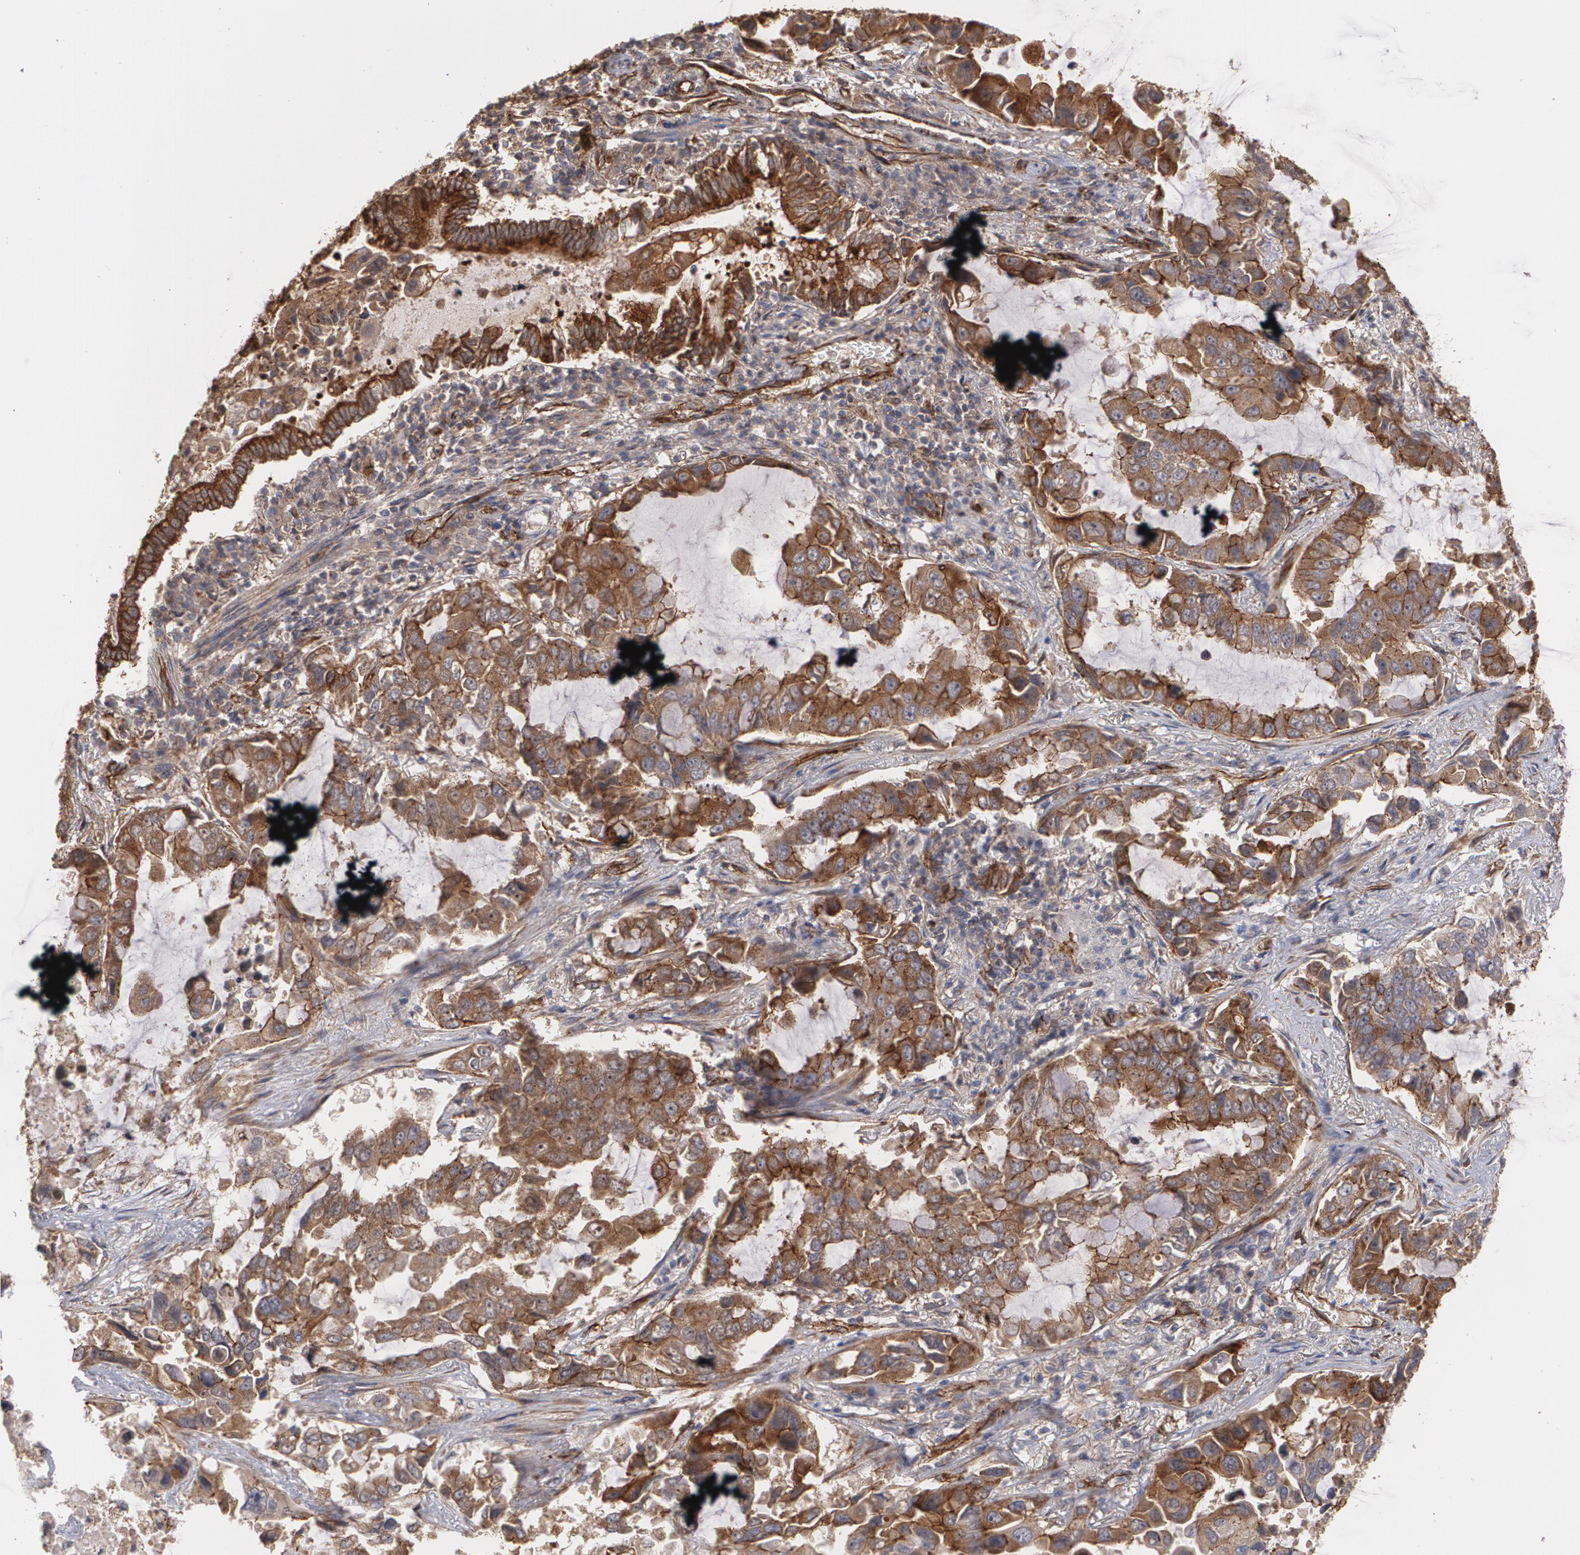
{"staining": {"intensity": "moderate", "quantity": ">75%", "location": "cytoplasmic/membranous"}, "tissue": "lung cancer", "cell_type": "Tumor cells", "image_type": "cancer", "snomed": [{"axis": "morphology", "description": "Adenocarcinoma, NOS"}, {"axis": "topography", "description": "Lung"}], "caption": "This photomicrograph reveals IHC staining of human lung cancer, with medium moderate cytoplasmic/membranous positivity in approximately >75% of tumor cells.", "gene": "TJP1", "patient": {"sex": "male", "age": 64}}